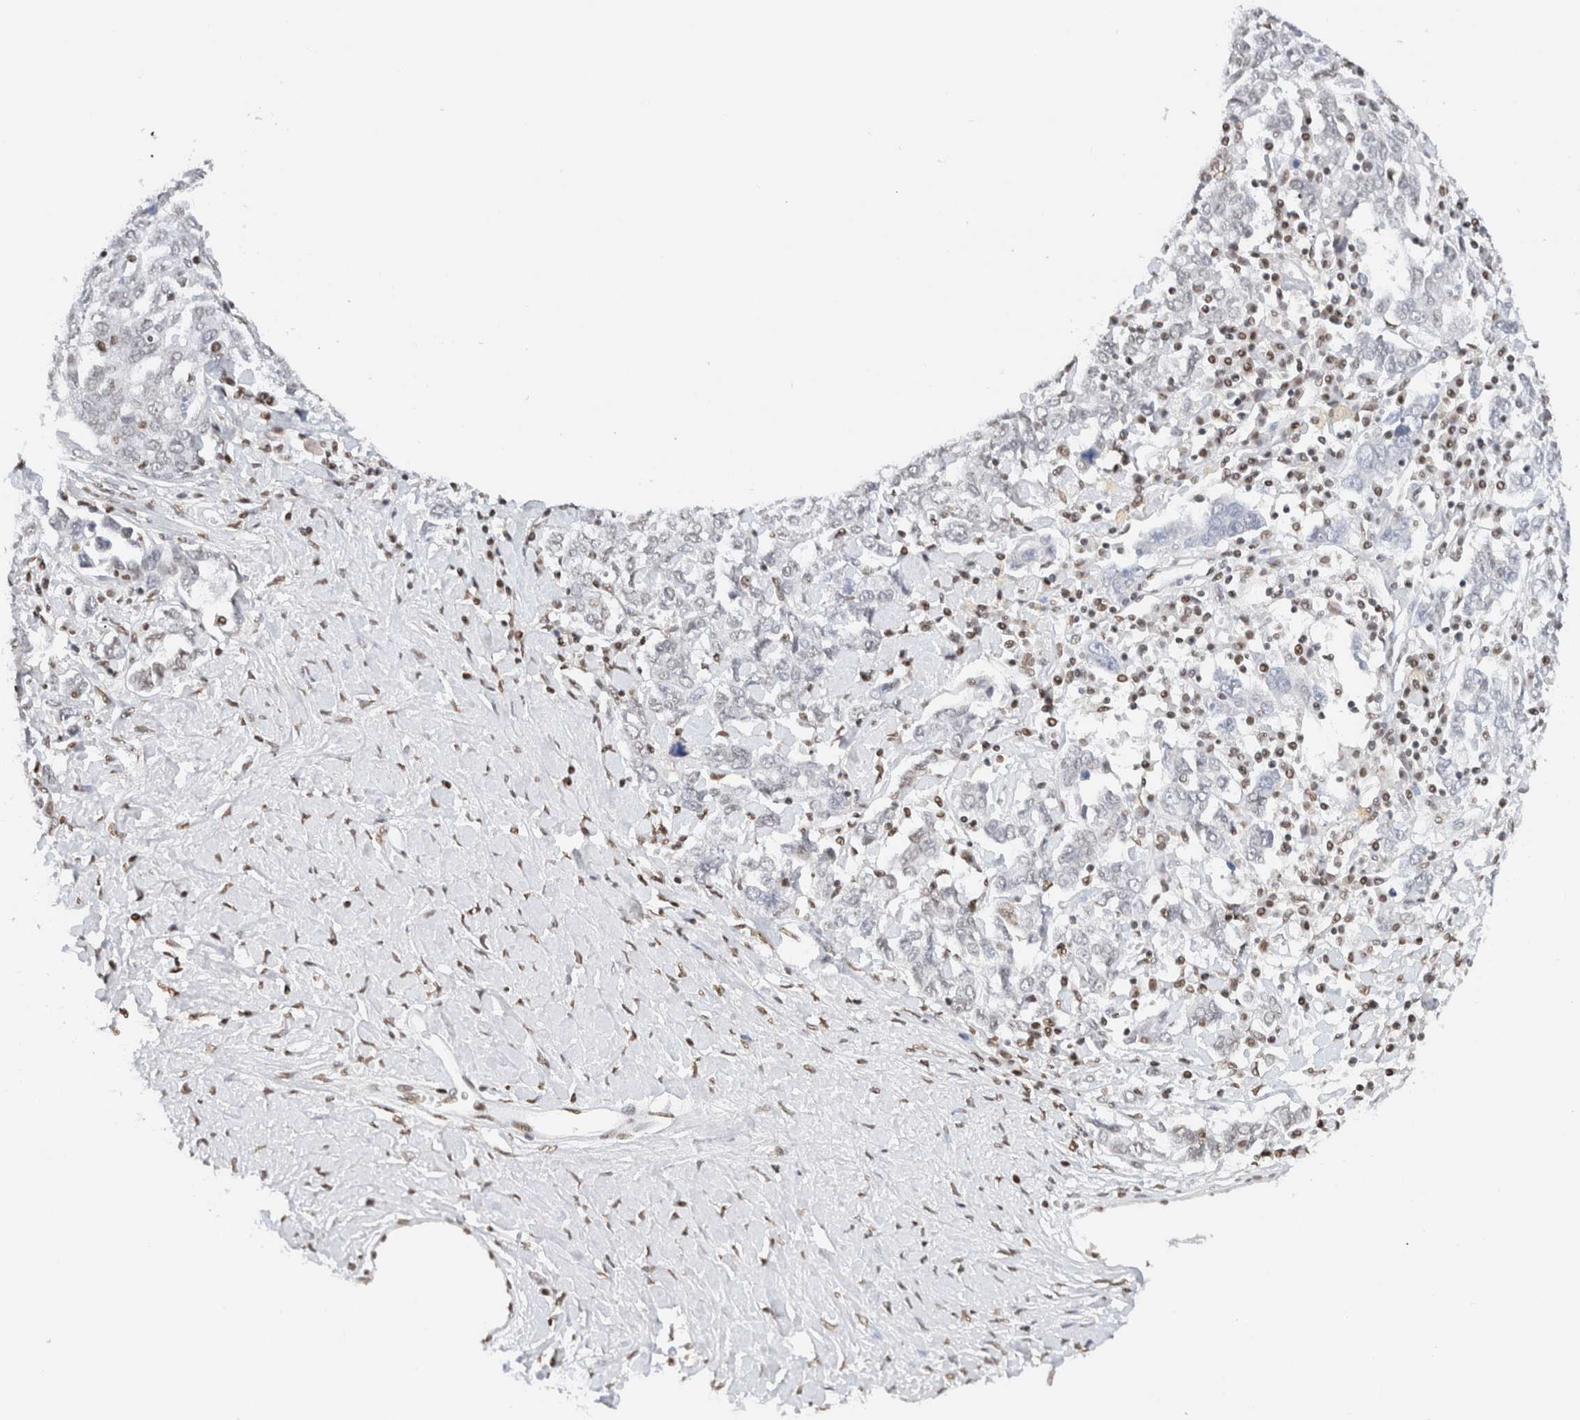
{"staining": {"intensity": "negative", "quantity": "none", "location": "none"}, "tissue": "ovarian cancer", "cell_type": "Tumor cells", "image_type": "cancer", "snomed": [{"axis": "morphology", "description": "Carcinoma, endometroid"}, {"axis": "topography", "description": "Ovary"}], "caption": "IHC photomicrograph of neoplastic tissue: ovarian cancer stained with DAB (3,3'-diaminobenzidine) displays no significant protein staining in tumor cells. (Stains: DAB (3,3'-diaminobenzidine) immunohistochemistry (IHC) with hematoxylin counter stain, Microscopy: brightfield microscopy at high magnification).", "gene": "SUPT3H", "patient": {"sex": "female", "age": 62}}